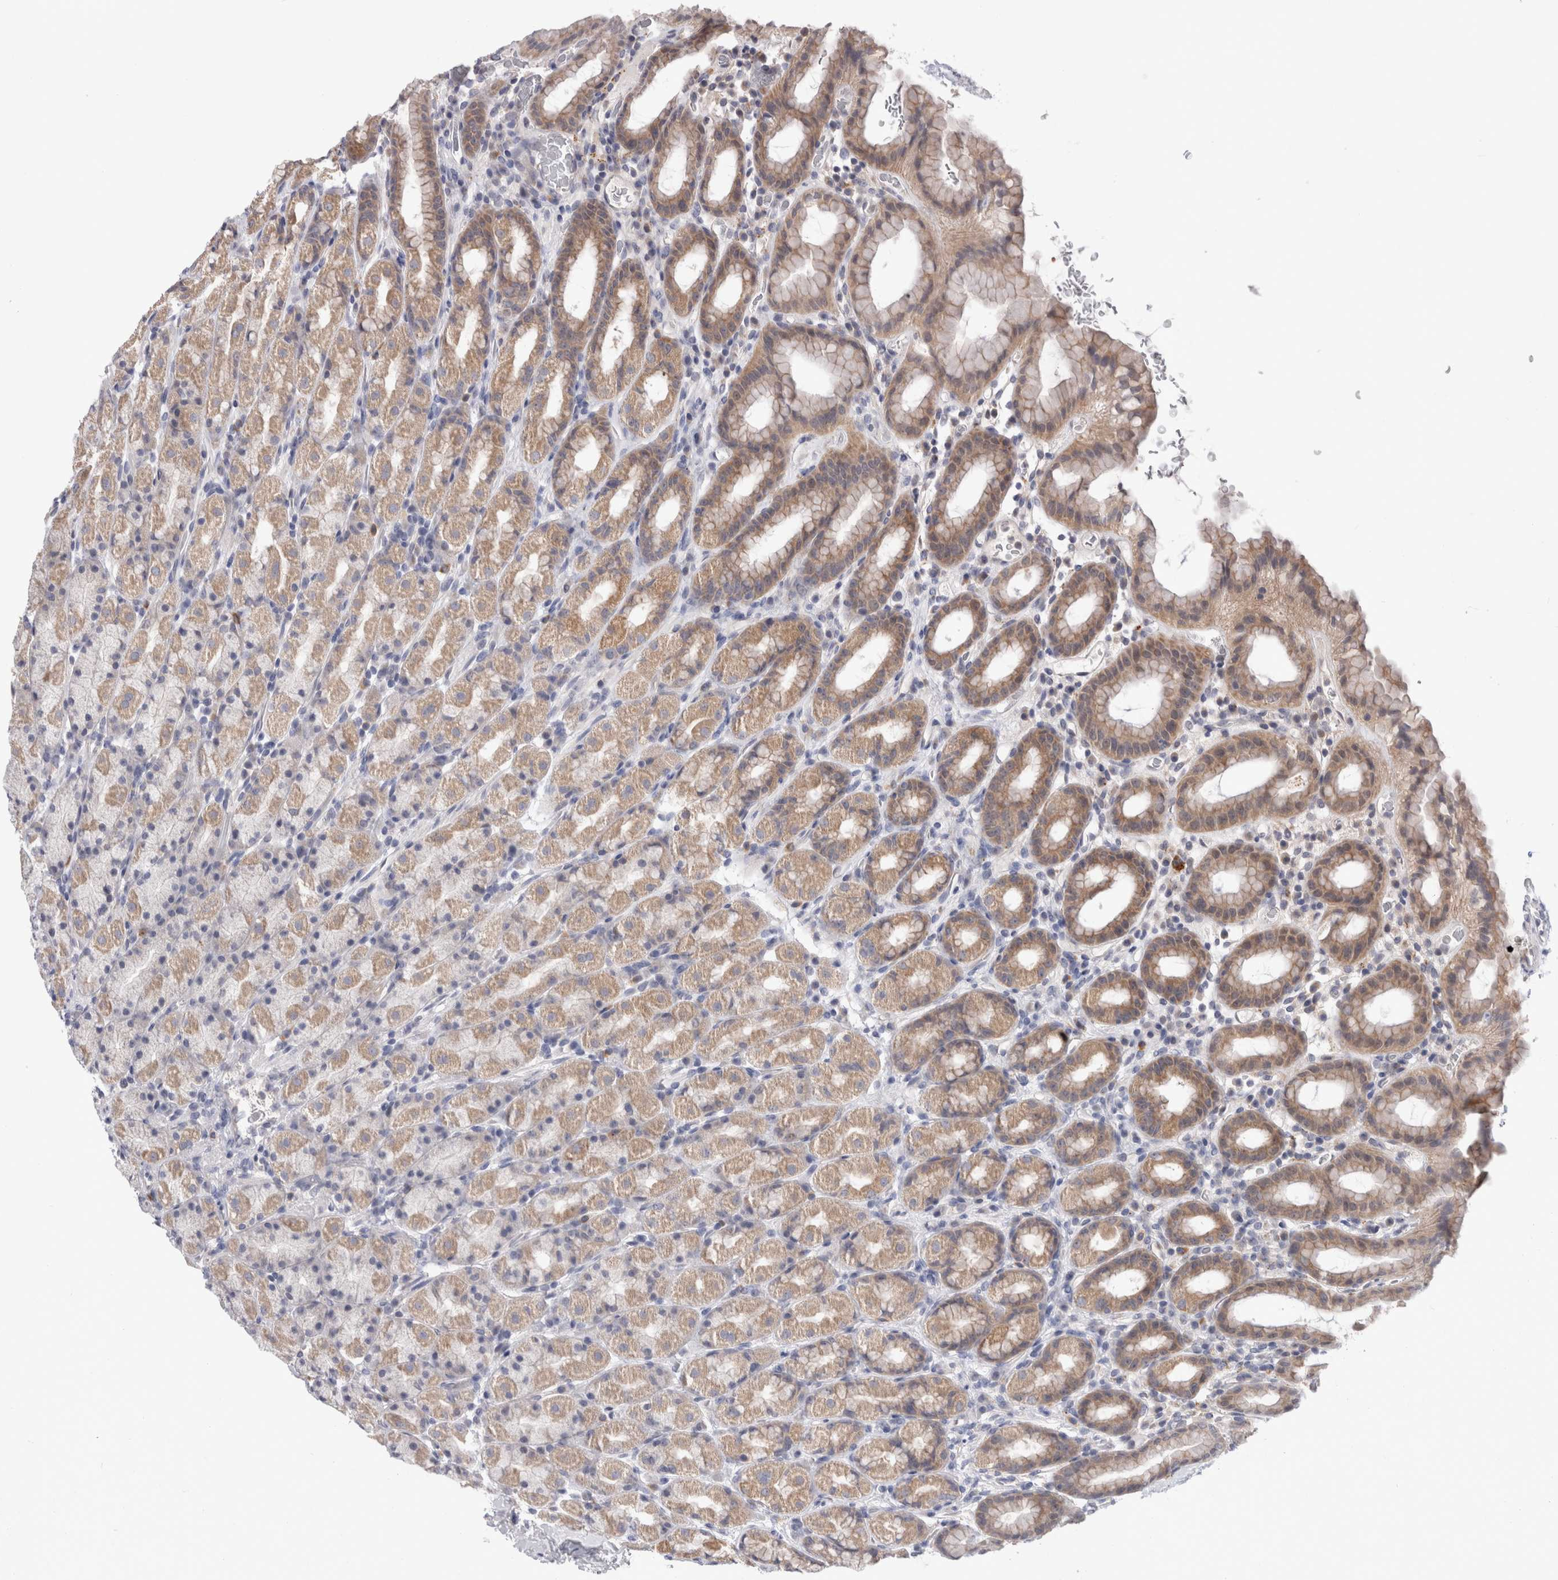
{"staining": {"intensity": "moderate", "quantity": "25%-75%", "location": "cytoplasmic/membranous"}, "tissue": "stomach", "cell_type": "Glandular cells", "image_type": "normal", "snomed": [{"axis": "morphology", "description": "Normal tissue, NOS"}, {"axis": "topography", "description": "Stomach, upper"}], "caption": "Unremarkable stomach exhibits moderate cytoplasmic/membranous expression in about 25%-75% of glandular cells.", "gene": "MRPL37", "patient": {"sex": "male", "age": 68}}